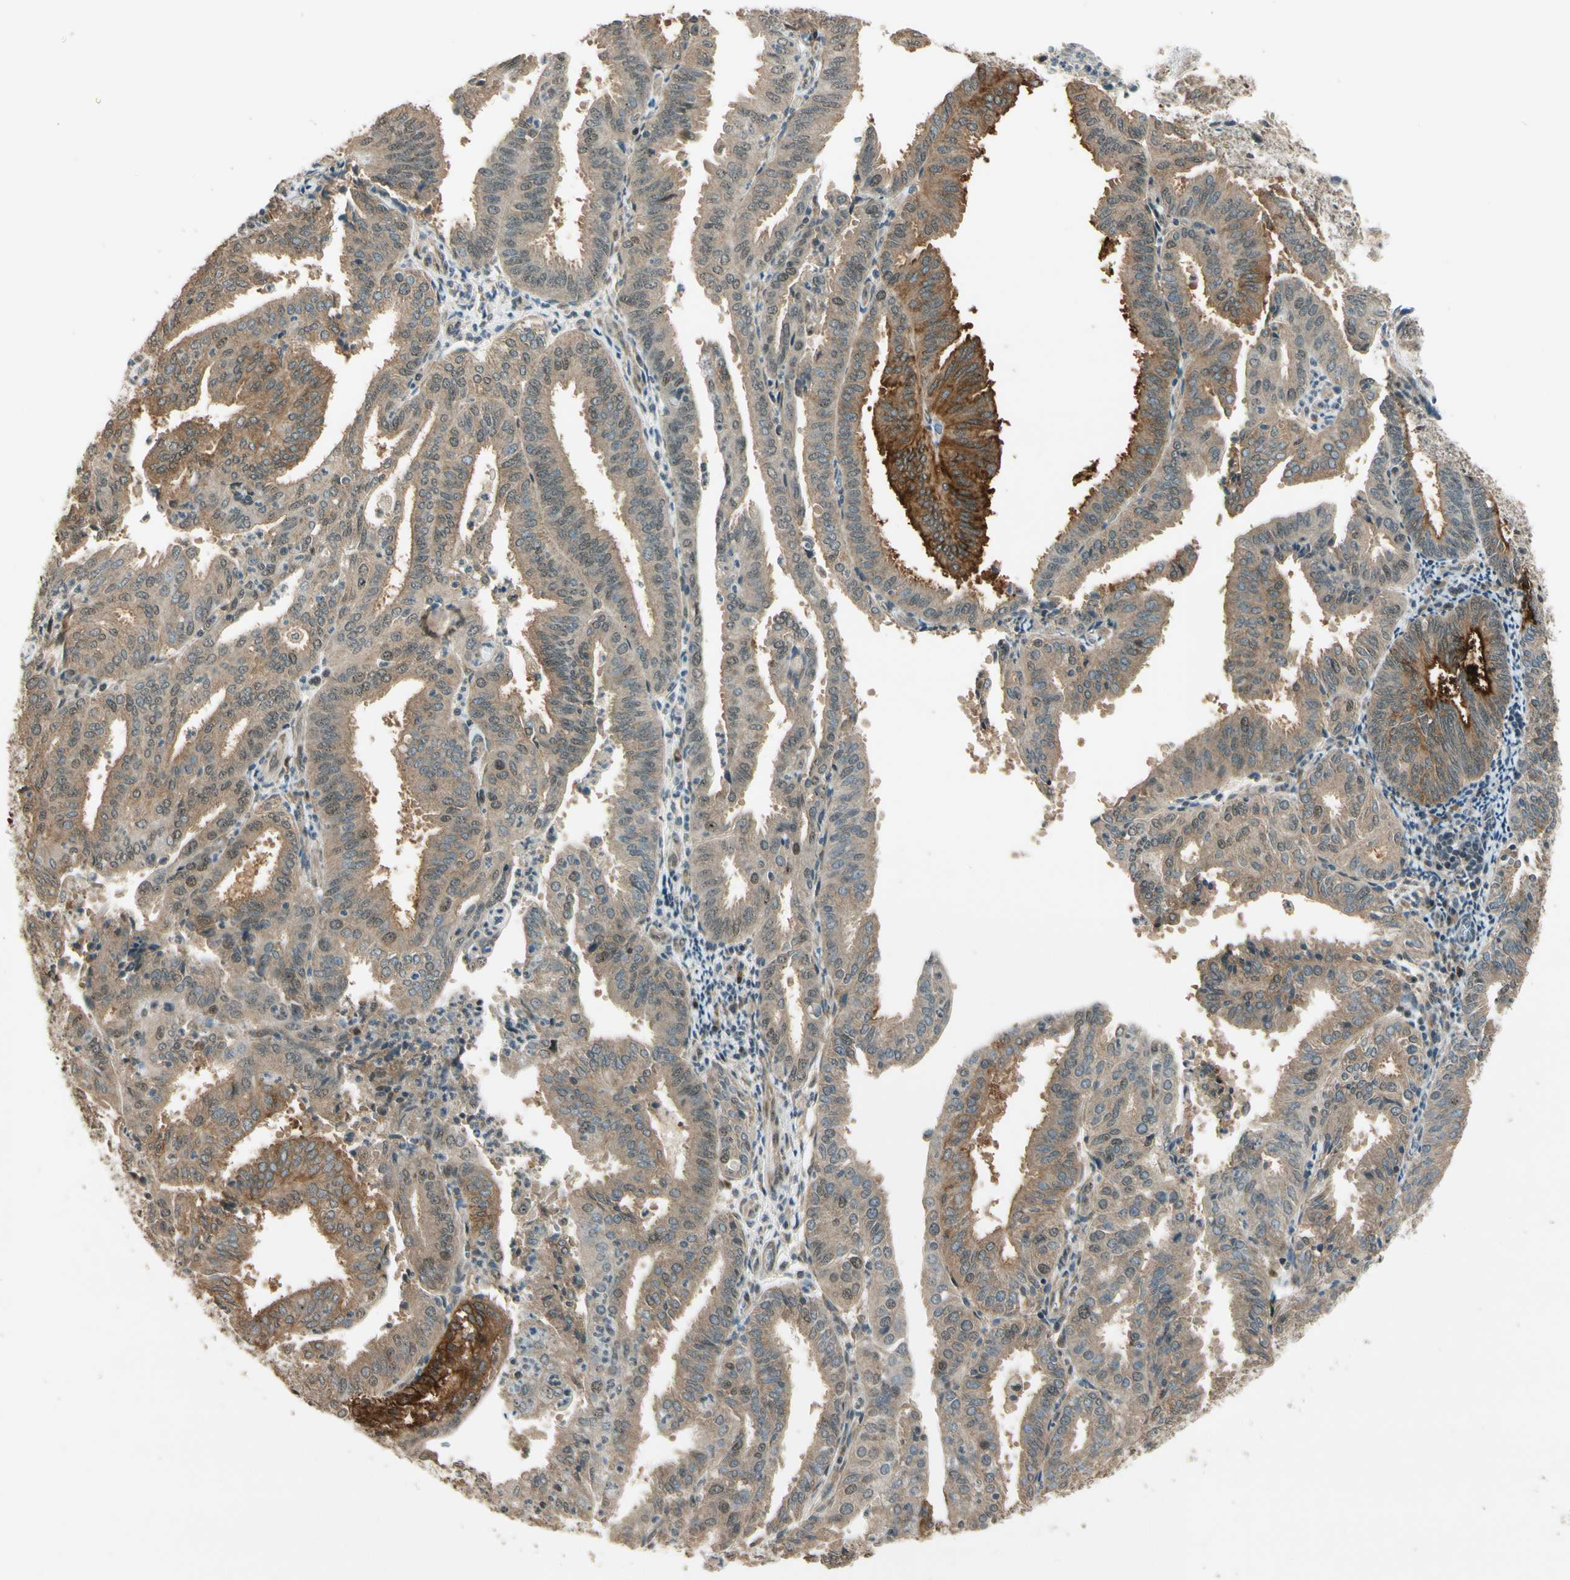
{"staining": {"intensity": "moderate", "quantity": ">75%", "location": "cytoplasmic/membranous"}, "tissue": "endometrial cancer", "cell_type": "Tumor cells", "image_type": "cancer", "snomed": [{"axis": "morphology", "description": "Adenocarcinoma, NOS"}, {"axis": "topography", "description": "Uterus"}], "caption": "Immunohistochemistry (IHC) of human endometrial cancer (adenocarcinoma) displays medium levels of moderate cytoplasmic/membranous positivity in approximately >75% of tumor cells.", "gene": "MCPH1", "patient": {"sex": "female", "age": 60}}